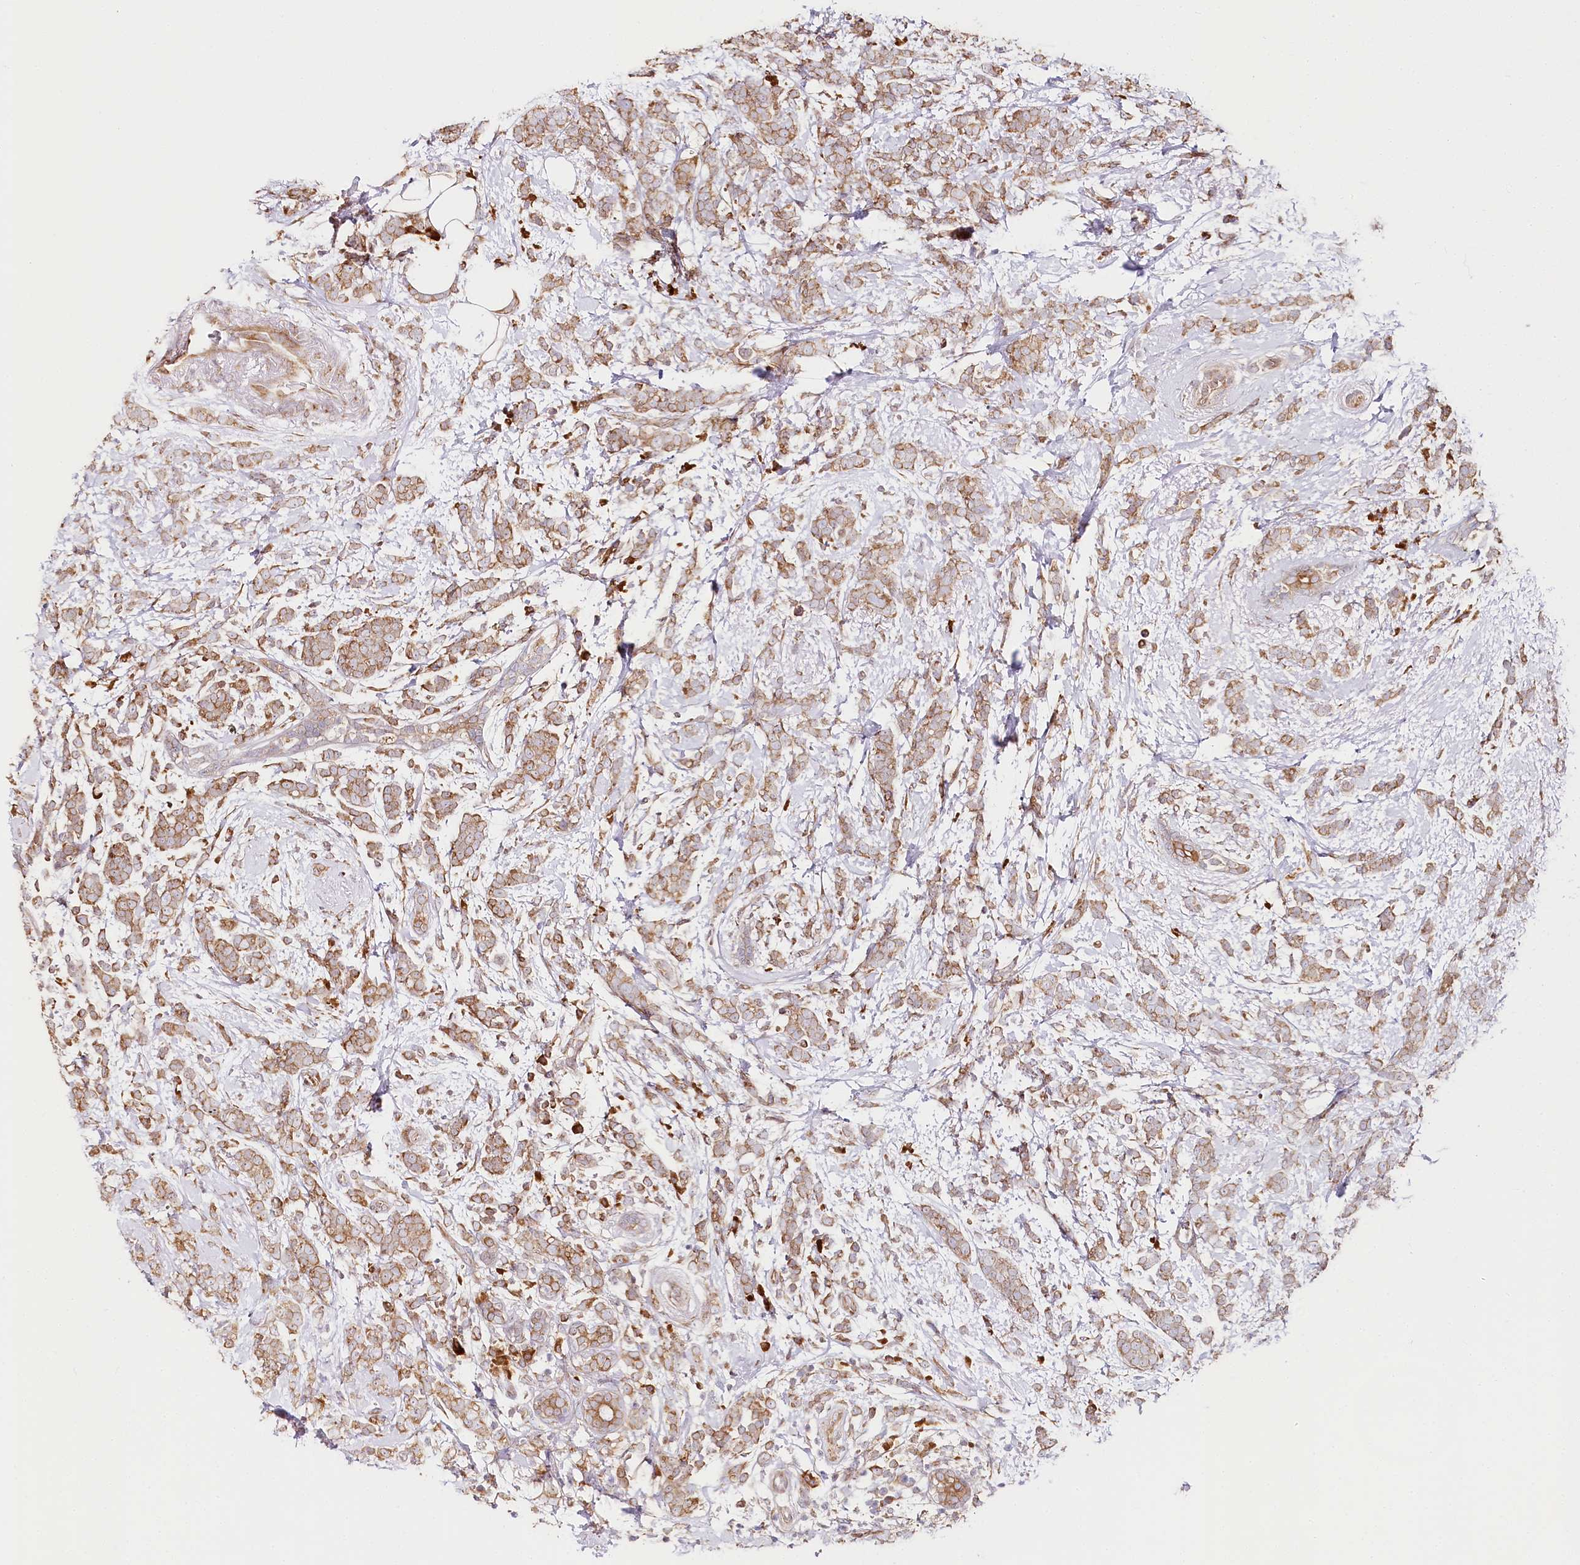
{"staining": {"intensity": "moderate", "quantity": ">75%", "location": "cytoplasmic/membranous"}, "tissue": "breast cancer", "cell_type": "Tumor cells", "image_type": "cancer", "snomed": [{"axis": "morphology", "description": "Lobular carcinoma"}, {"axis": "topography", "description": "Breast"}], "caption": "Immunohistochemistry staining of breast cancer, which exhibits medium levels of moderate cytoplasmic/membranous positivity in about >75% of tumor cells indicating moderate cytoplasmic/membranous protein positivity. The staining was performed using DAB (brown) for protein detection and nuclei were counterstained in hematoxylin (blue).", "gene": "CNPY2", "patient": {"sex": "female", "age": 58}}